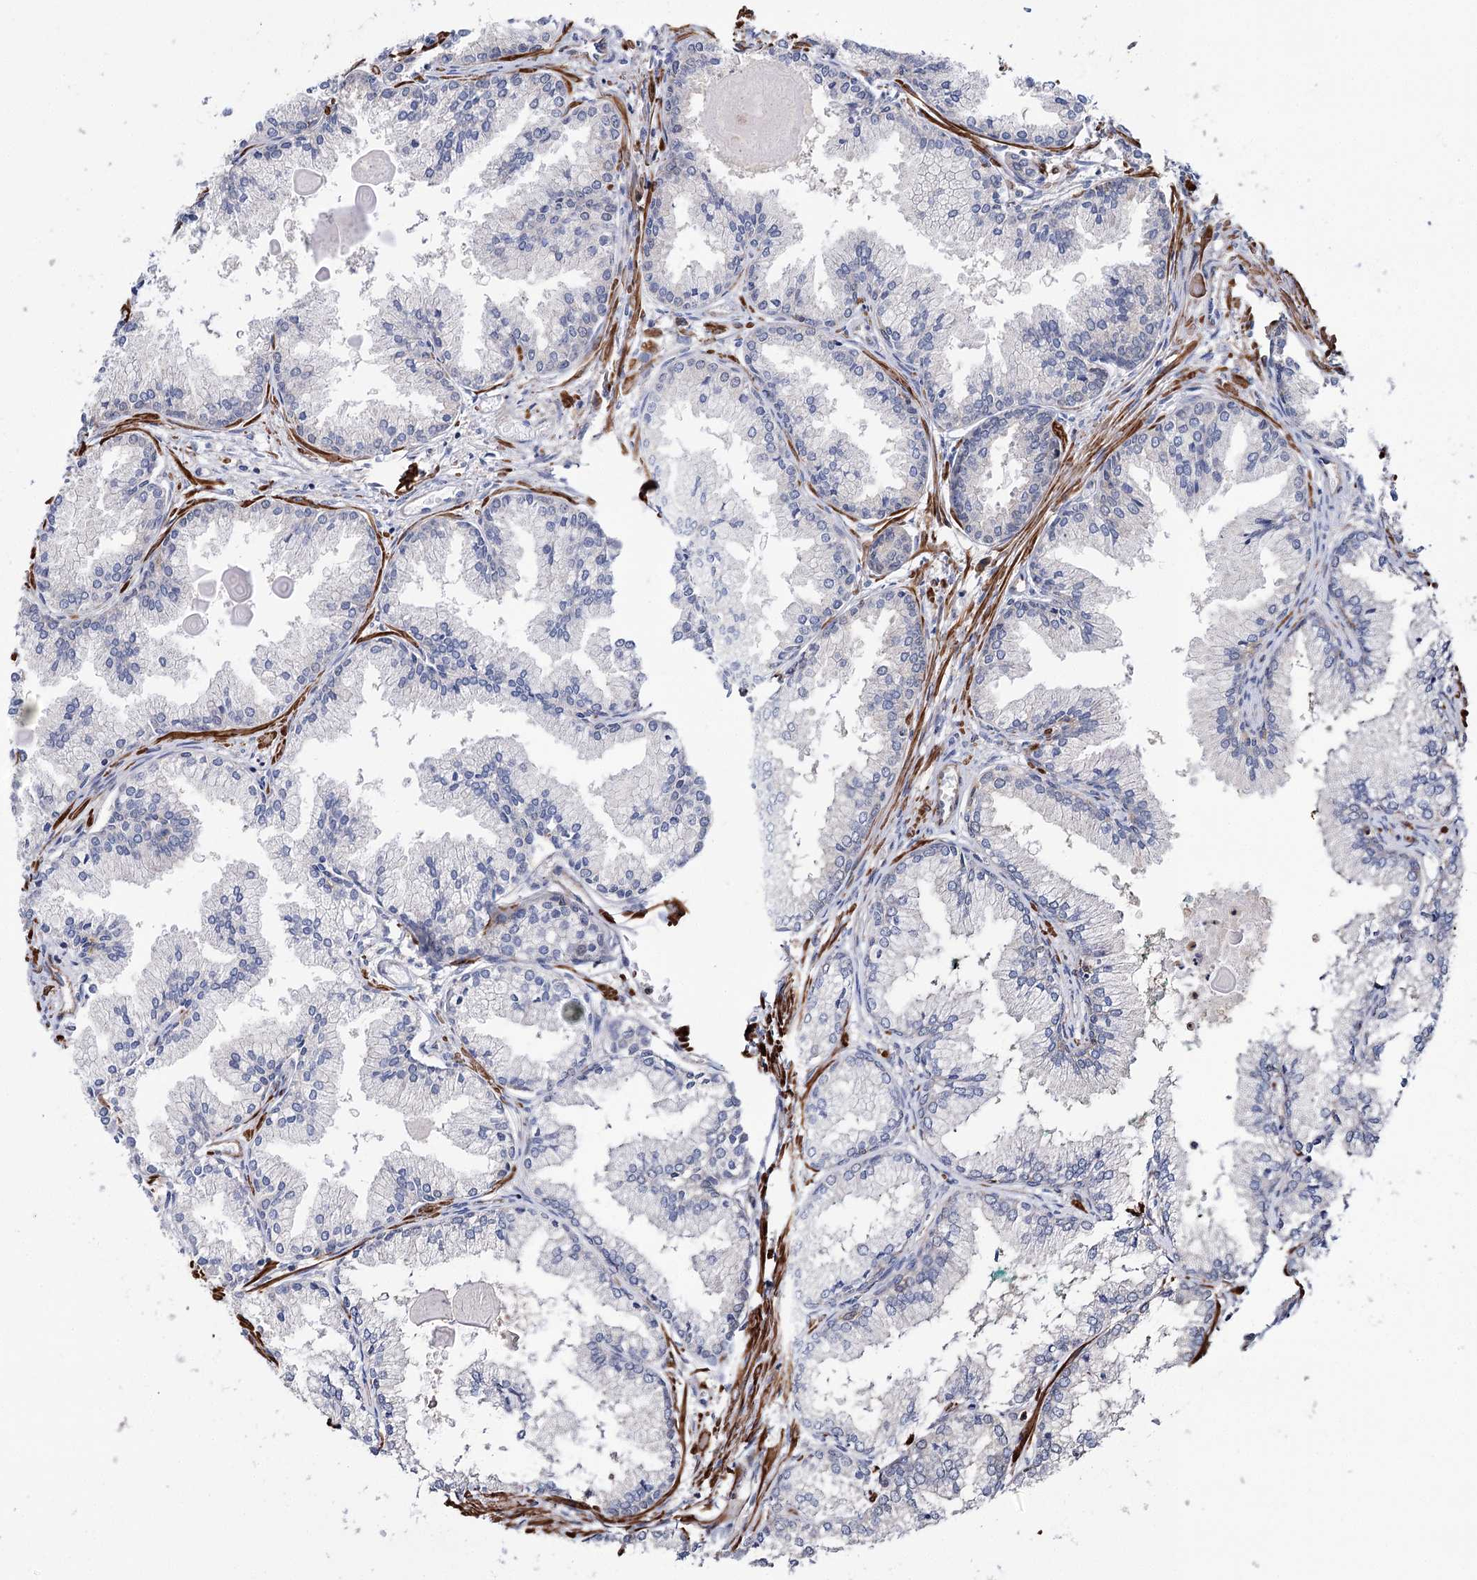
{"staining": {"intensity": "negative", "quantity": "none", "location": "none"}, "tissue": "prostate cancer", "cell_type": "Tumor cells", "image_type": "cancer", "snomed": [{"axis": "morphology", "description": "Adenocarcinoma, High grade"}, {"axis": "topography", "description": "Prostate"}], "caption": "A high-resolution photomicrograph shows IHC staining of high-grade adenocarcinoma (prostate), which demonstrates no significant expression in tumor cells.", "gene": "DPP3", "patient": {"sex": "male", "age": 68}}